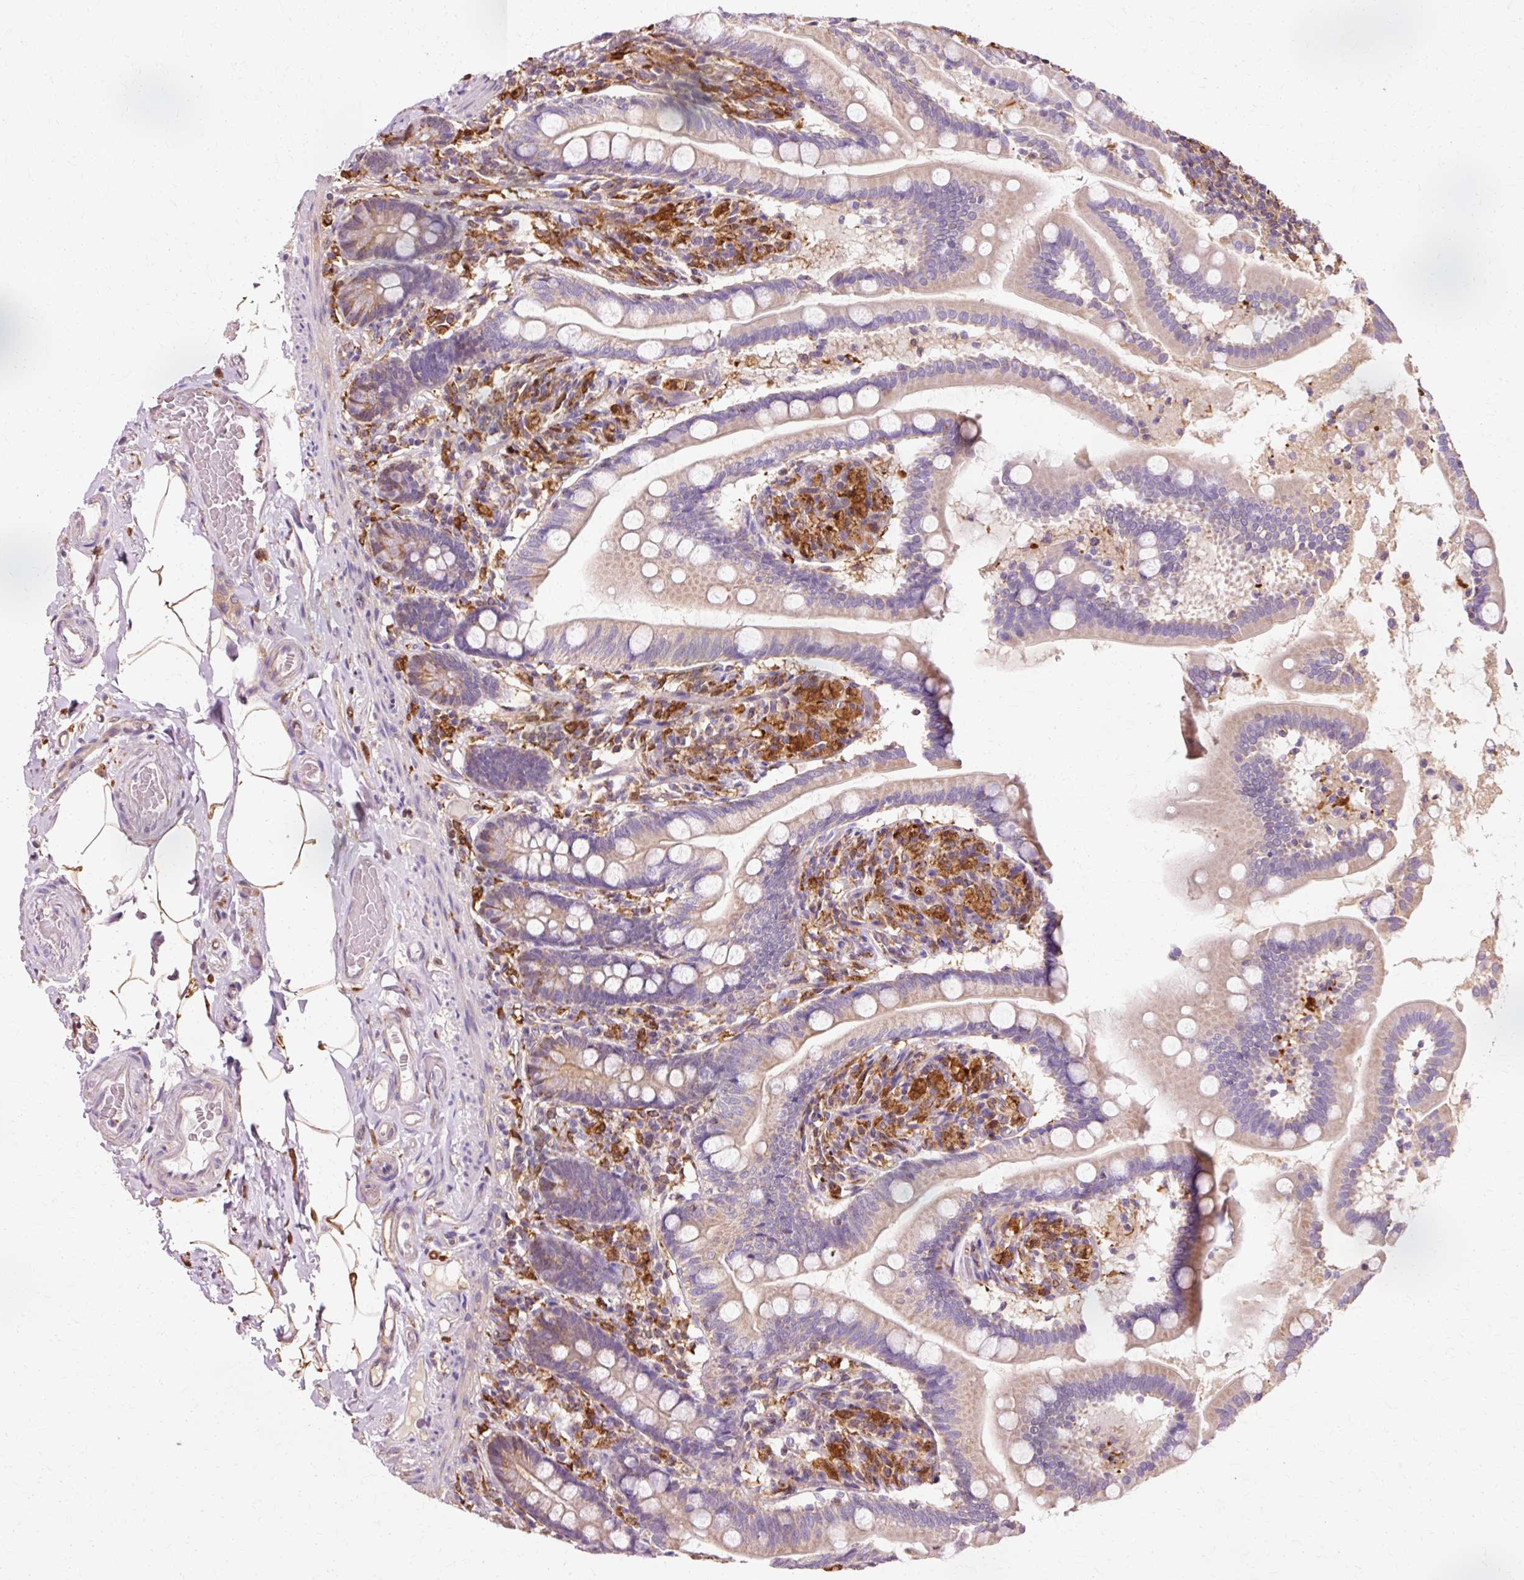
{"staining": {"intensity": "moderate", "quantity": "<25%", "location": "cytoplasmic/membranous"}, "tissue": "small intestine", "cell_type": "Glandular cells", "image_type": "normal", "snomed": [{"axis": "morphology", "description": "Normal tissue, NOS"}, {"axis": "topography", "description": "Small intestine"}], "caption": "Small intestine stained with DAB (3,3'-diaminobenzidine) immunohistochemistry displays low levels of moderate cytoplasmic/membranous positivity in approximately <25% of glandular cells.", "gene": "GPX1", "patient": {"sex": "female", "age": 64}}